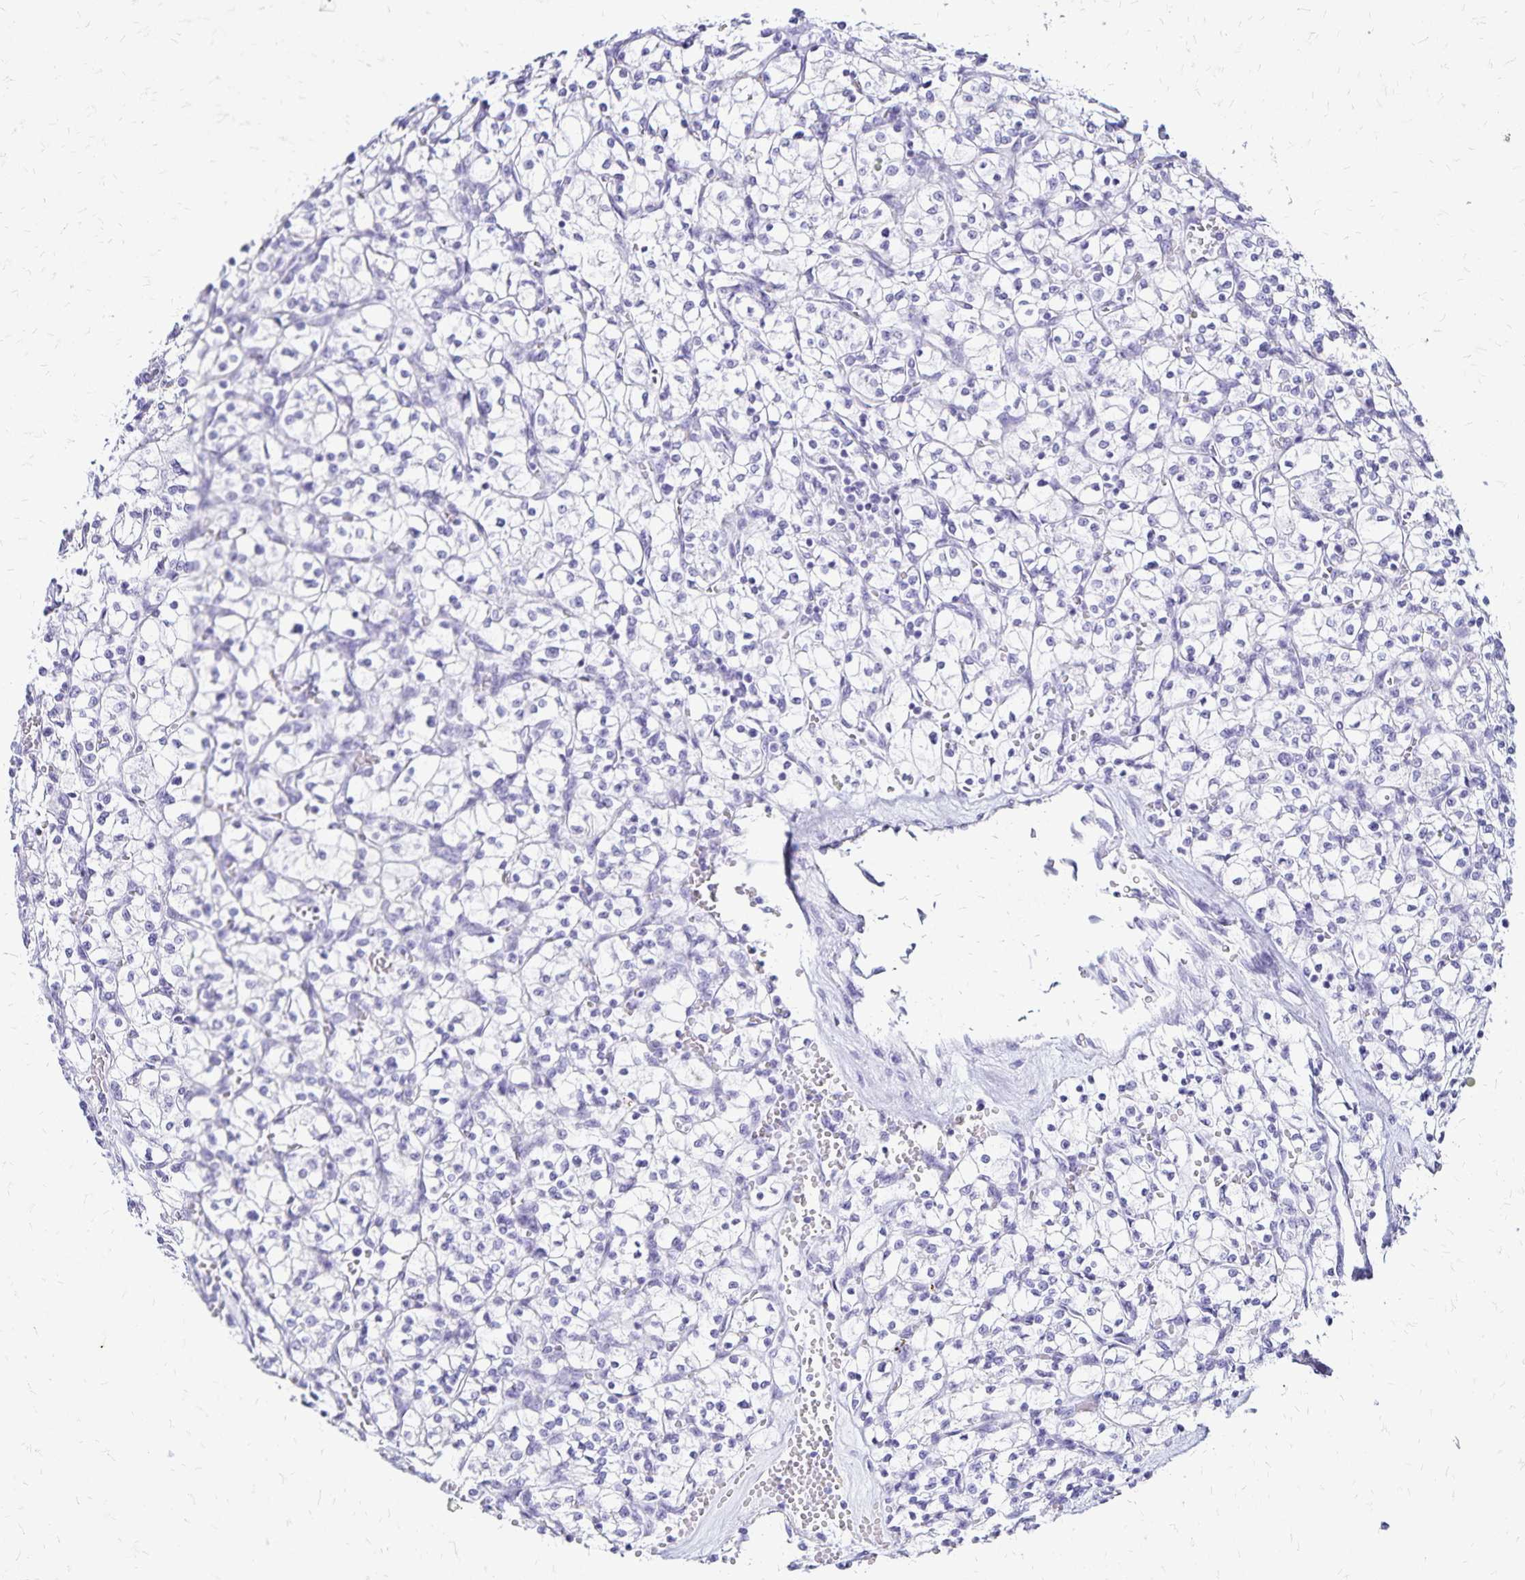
{"staining": {"intensity": "negative", "quantity": "none", "location": "none"}, "tissue": "renal cancer", "cell_type": "Tumor cells", "image_type": "cancer", "snomed": [{"axis": "morphology", "description": "Adenocarcinoma, NOS"}, {"axis": "topography", "description": "Kidney"}], "caption": "The histopathology image displays no staining of tumor cells in renal cancer (adenocarcinoma).", "gene": "LIN28B", "patient": {"sex": "female", "age": 64}}